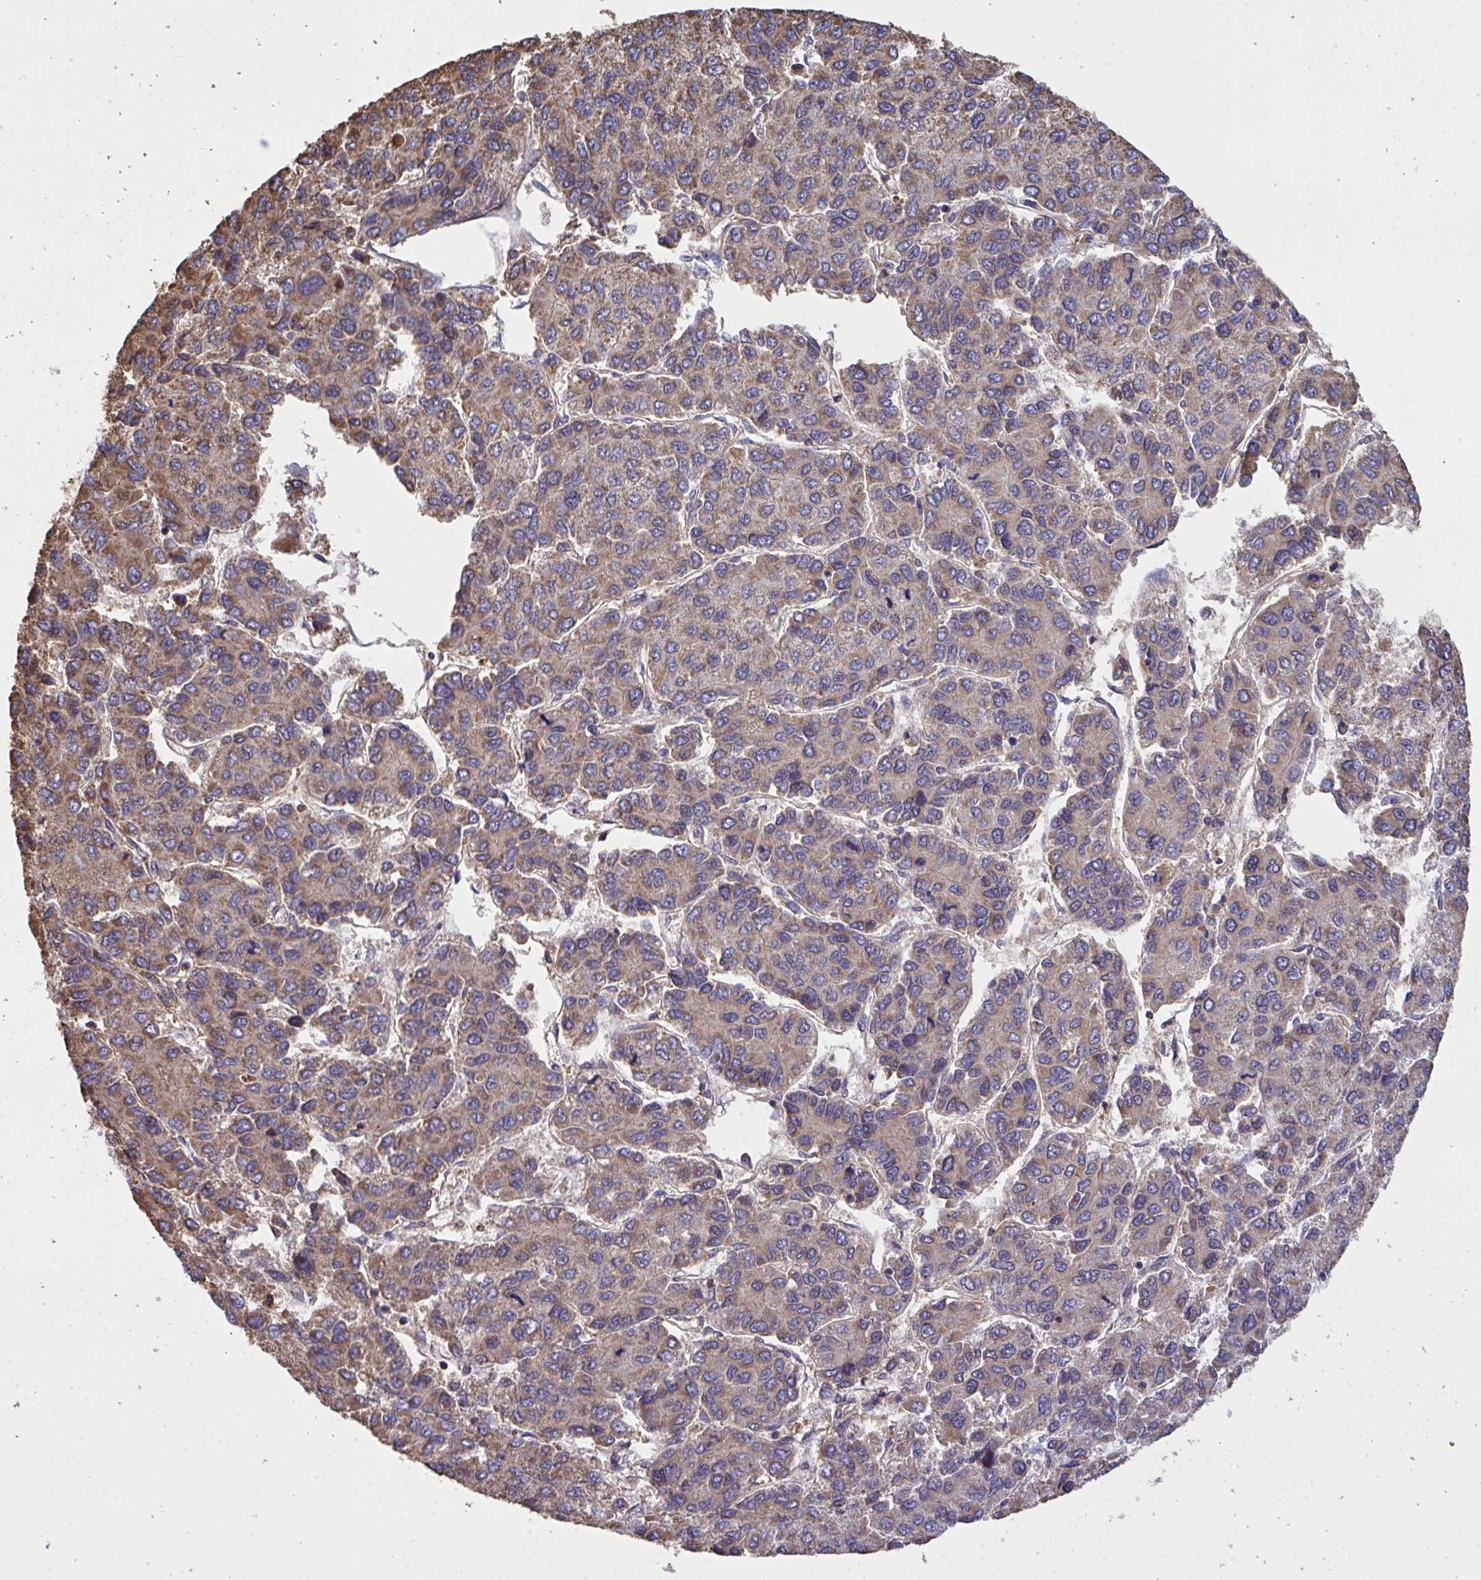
{"staining": {"intensity": "weak", "quantity": "<25%", "location": "cytoplasmic/membranous"}, "tissue": "liver cancer", "cell_type": "Tumor cells", "image_type": "cancer", "snomed": [{"axis": "morphology", "description": "Carcinoma, Hepatocellular, NOS"}, {"axis": "topography", "description": "Liver"}], "caption": "An image of hepatocellular carcinoma (liver) stained for a protein displays no brown staining in tumor cells.", "gene": "PPM1H", "patient": {"sex": "female", "age": 66}}